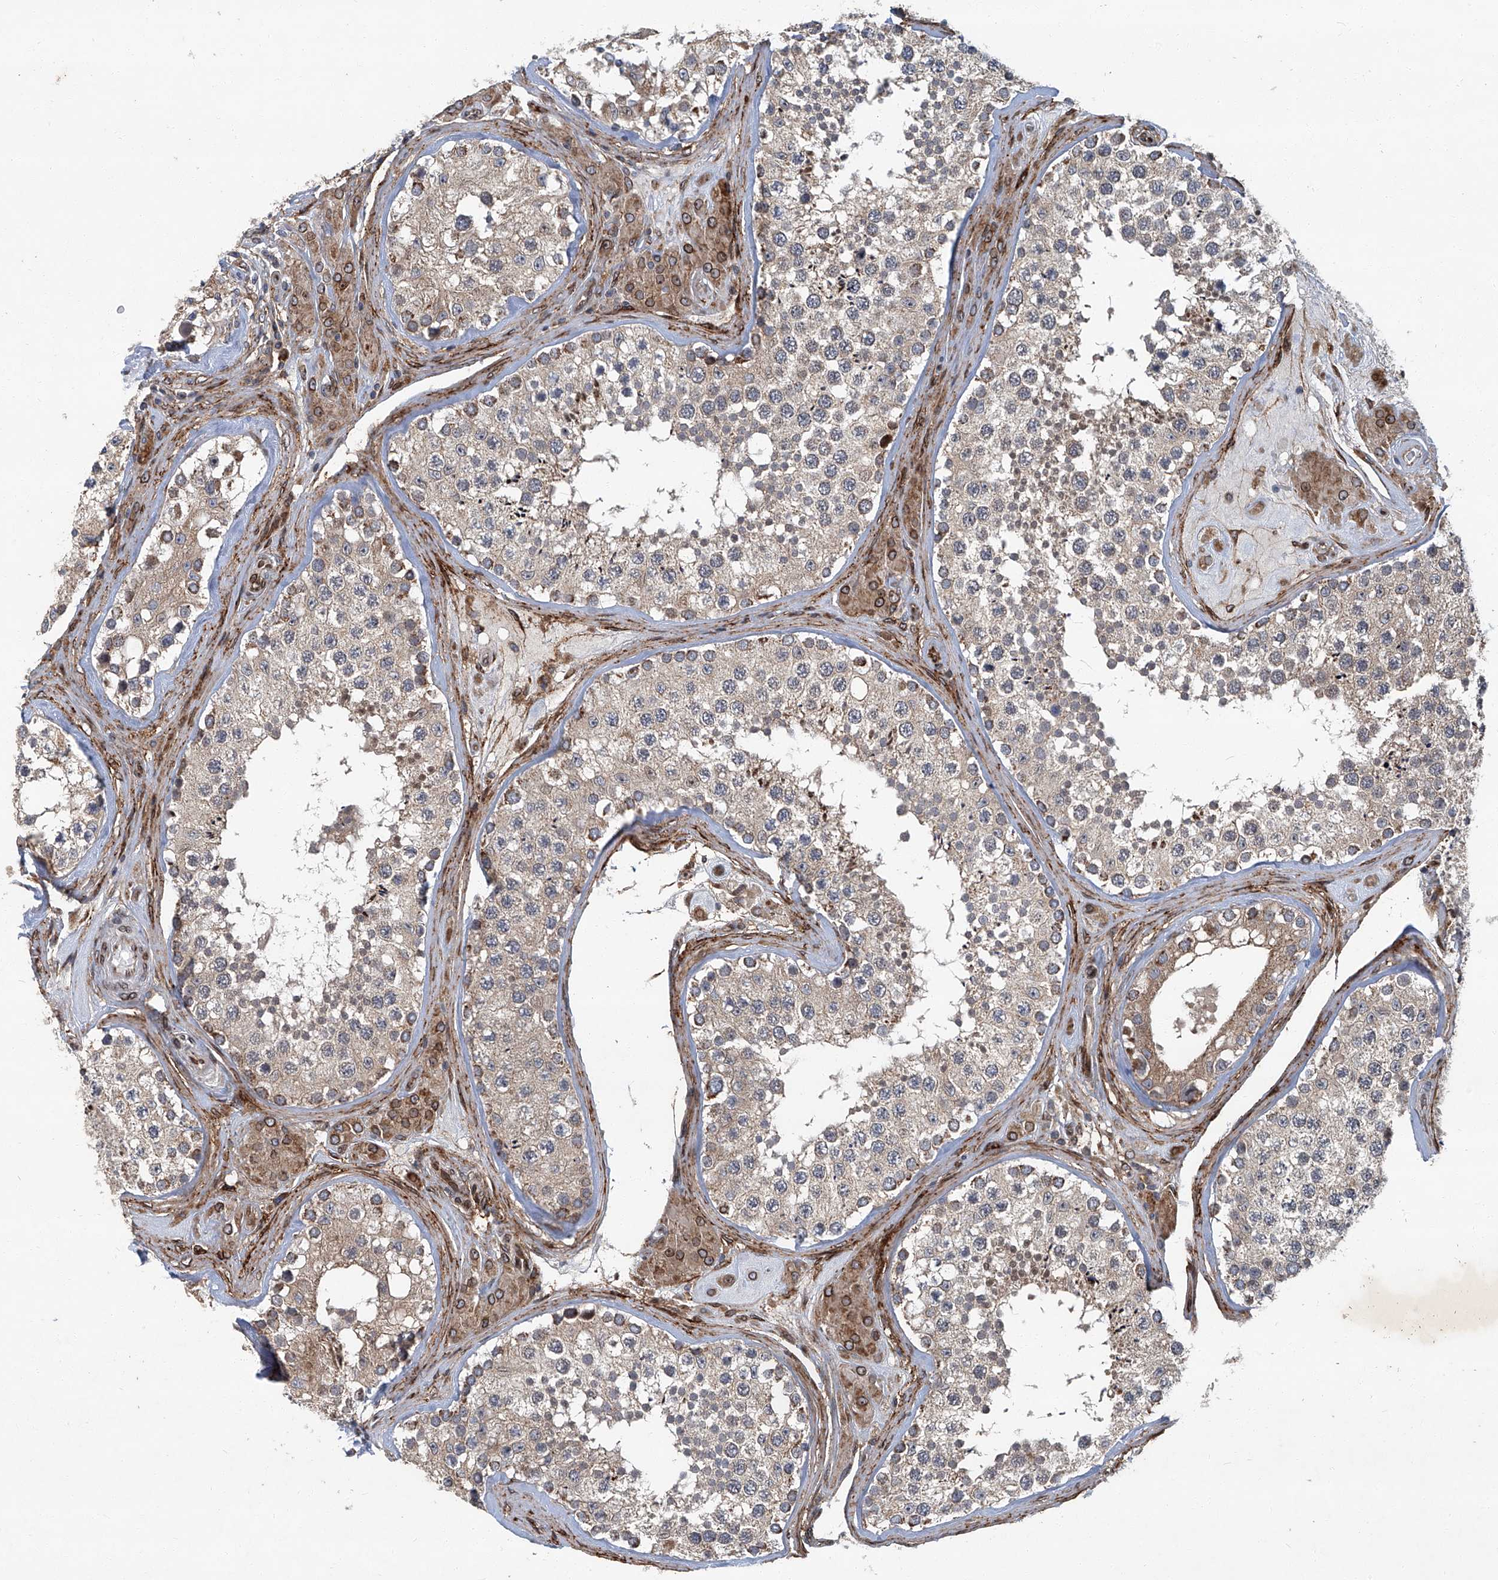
{"staining": {"intensity": "moderate", "quantity": "25%-75%", "location": "cytoplasmic/membranous"}, "tissue": "testis", "cell_type": "Cells in seminiferous ducts", "image_type": "normal", "snomed": [{"axis": "morphology", "description": "Normal tissue, NOS"}, {"axis": "topography", "description": "Testis"}], "caption": "Protein staining of normal testis demonstrates moderate cytoplasmic/membranous expression in about 25%-75% of cells in seminiferous ducts.", "gene": "GPR132", "patient": {"sex": "male", "age": 46}}